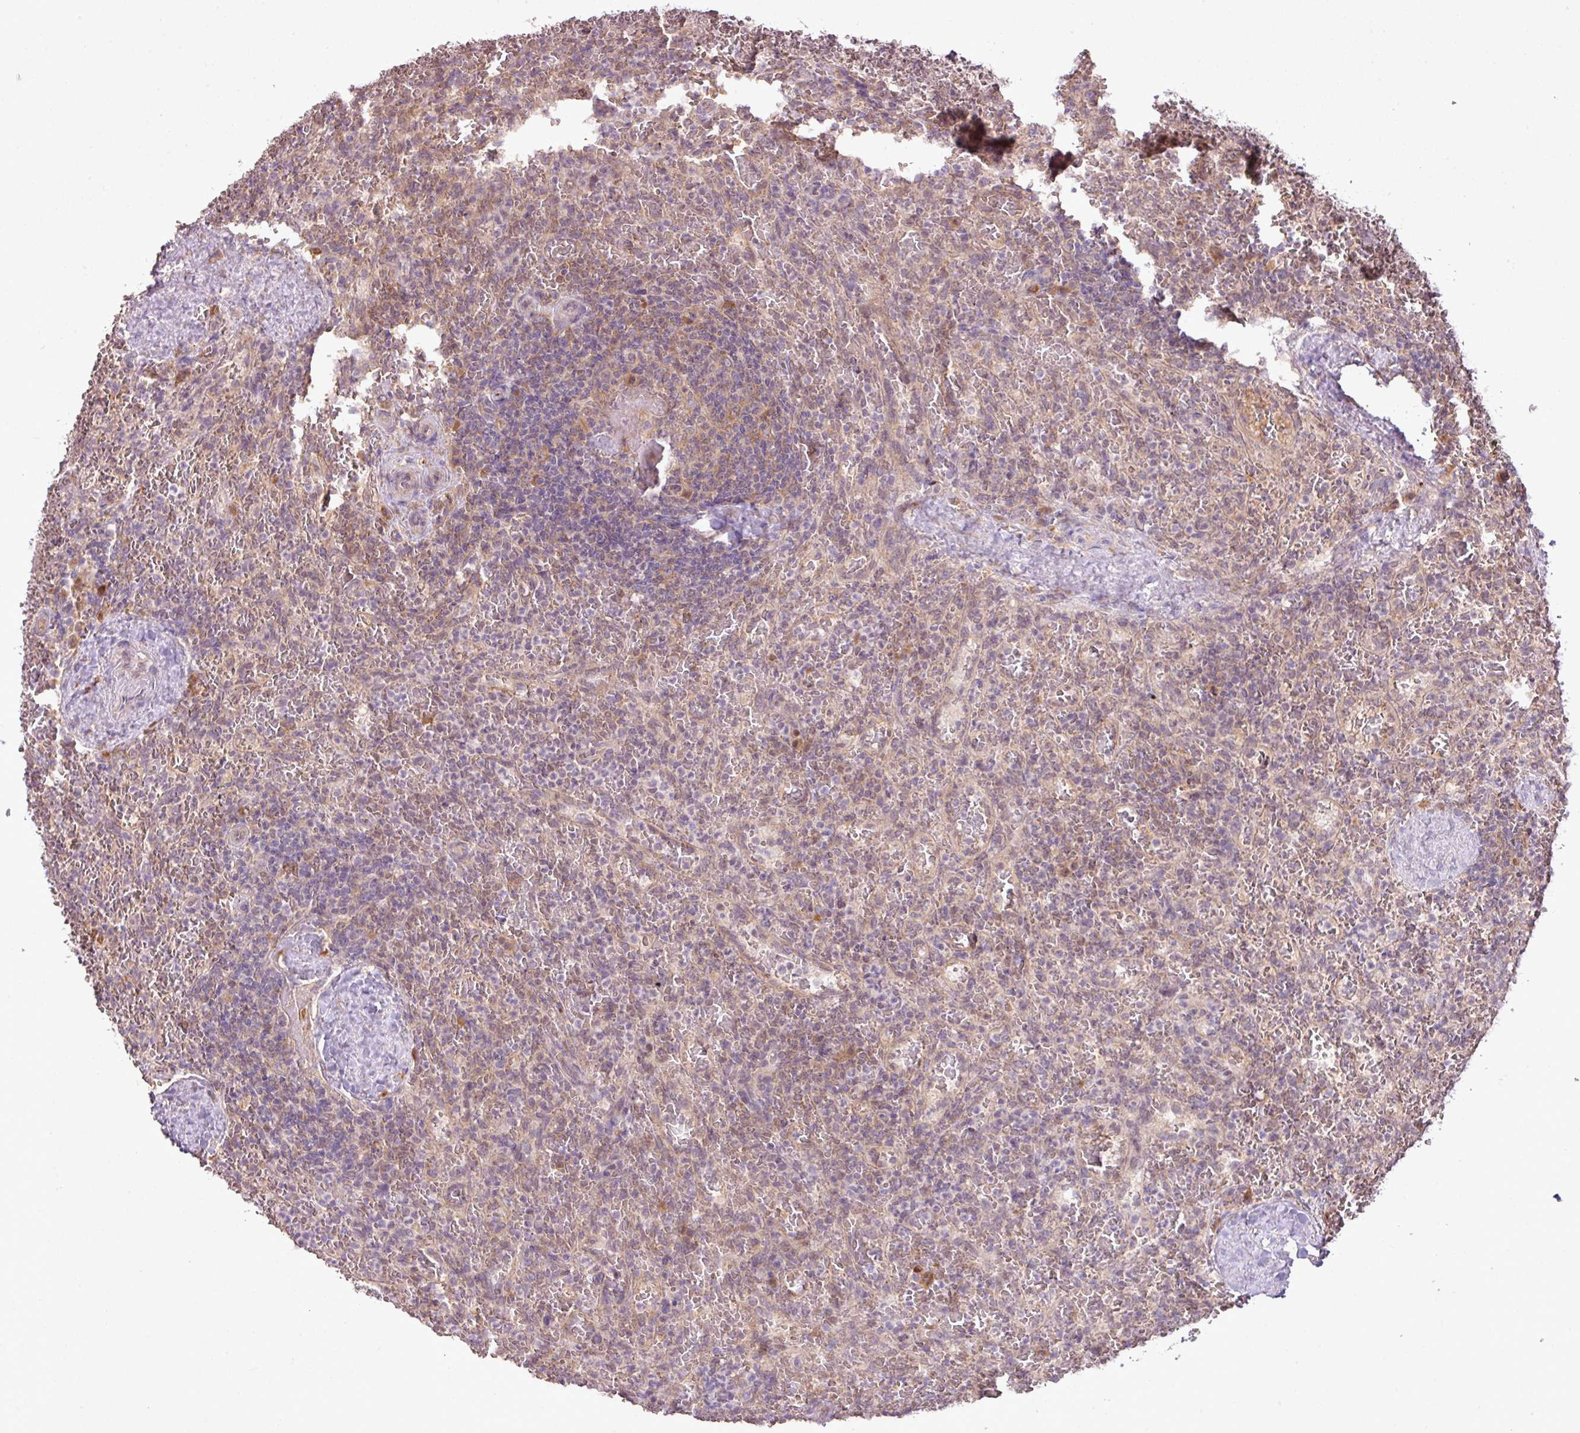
{"staining": {"intensity": "weak", "quantity": "<25%", "location": "cytoplasmic/membranous"}, "tissue": "lymphoma", "cell_type": "Tumor cells", "image_type": "cancer", "snomed": [{"axis": "morphology", "description": "Malignant lymphoma, non-Hodgkin's type, Low grade"}, {"axis": "topography", "description": "Spleen"}], "caption": "Malignant lymphoma, non-Hodgkin's type (low-grade) was stained to show a protein in brown. There is no significant positivity in tumor cells. (DAB (3,3'-diaminobenzidine) immunohistochemistry with hematoxylin counter stain).", "gene": "DNAAF4", "patient": {"sex": "female", "age": 64}}